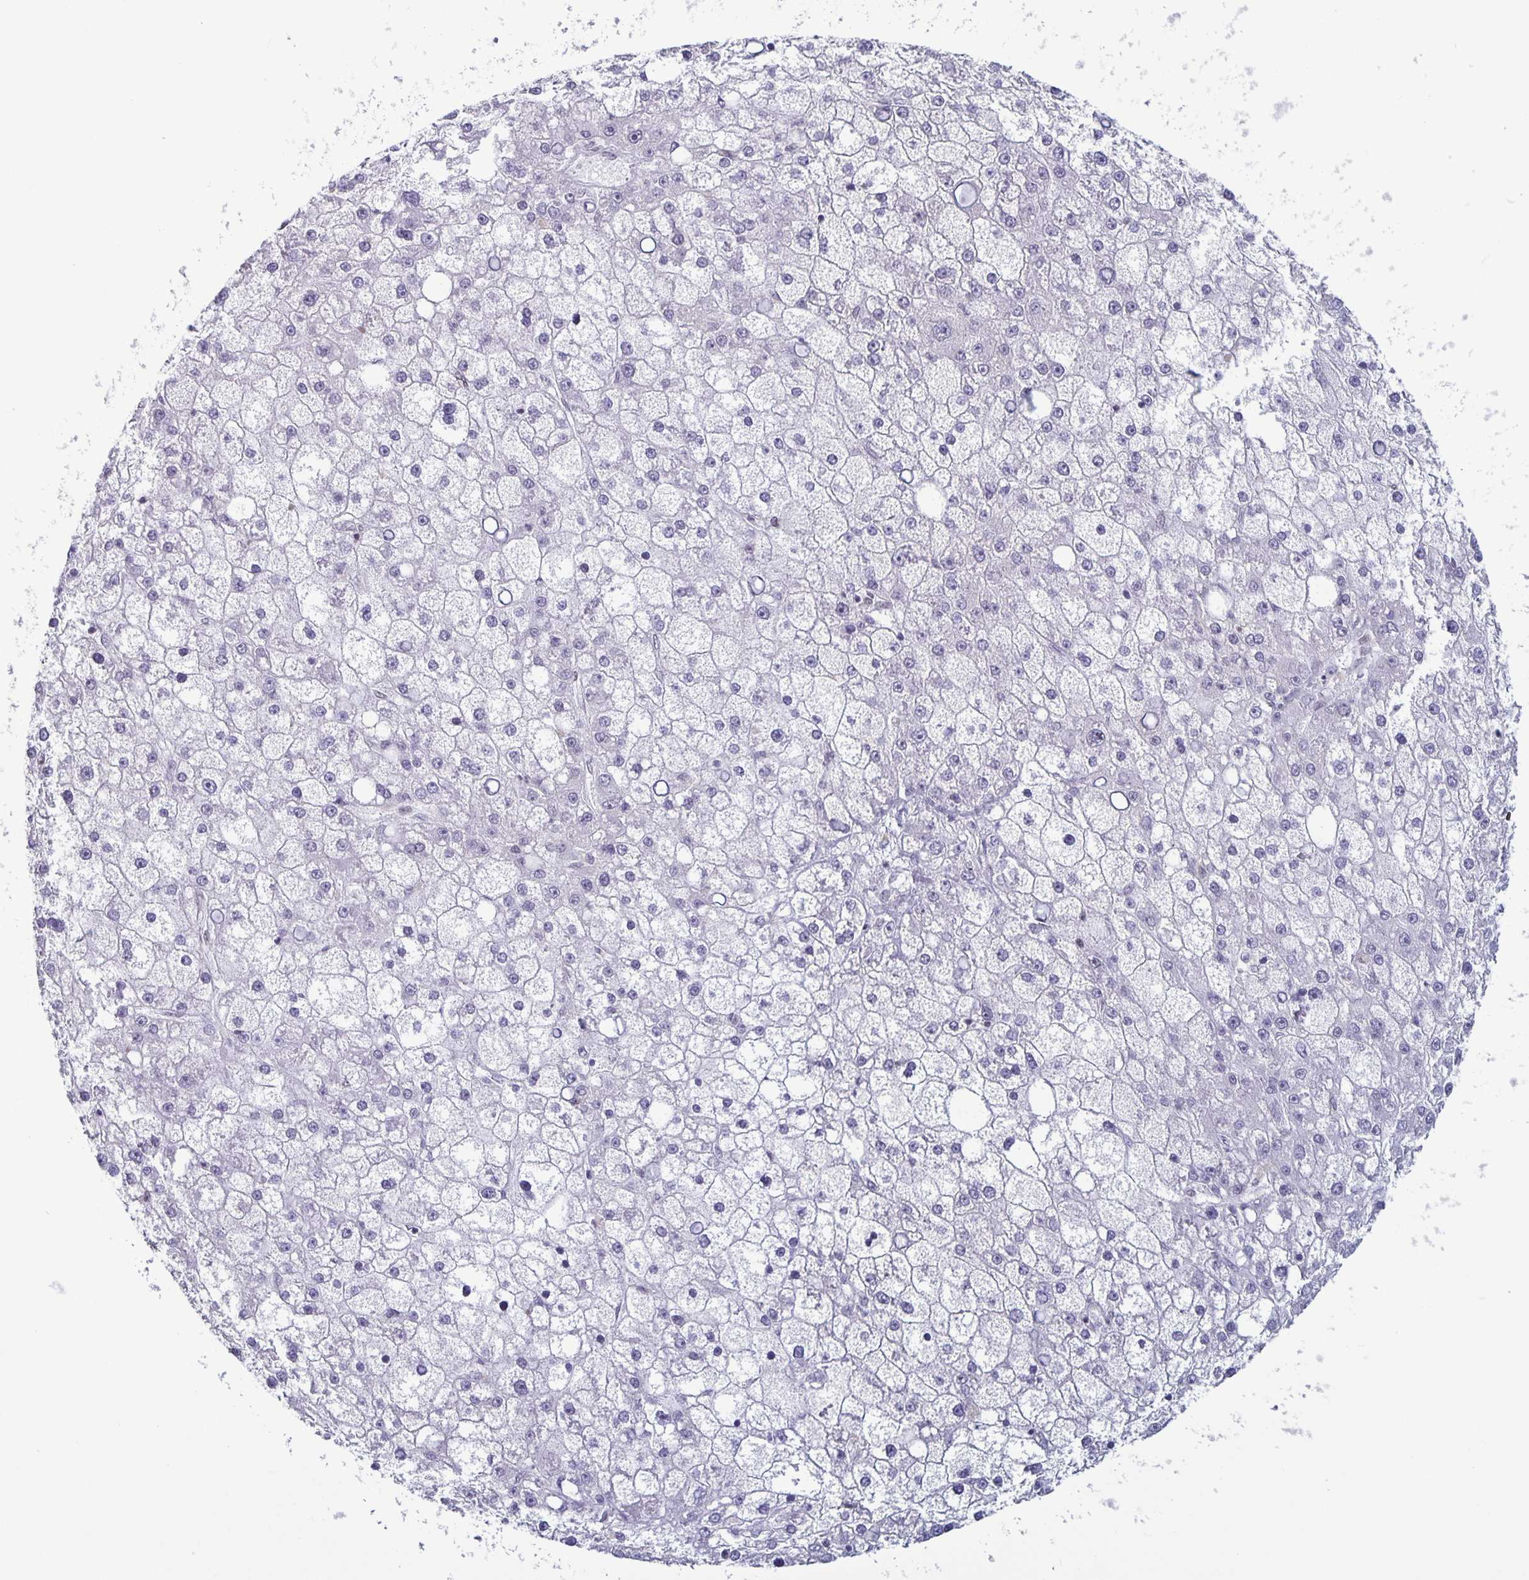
{"staining": {"intensity": "negative", "quantity": "none", "location": "none"}, "tissue": "liver cancer", "cell_type": "Tumor cells", "image_type": "cancer", "snomed": [{"axis": "morphology", "description": "Carcinoma, Hepatocellular, NOS"}, {"axis": "topography", "description": "Liver"}], "caption": "Liver hepatocellular carcinoma was stained to show a protein in brown. There is no significant staining in tumor cells.", "gene": "JUND", "patient": {"sex": "male", "age": 67}}